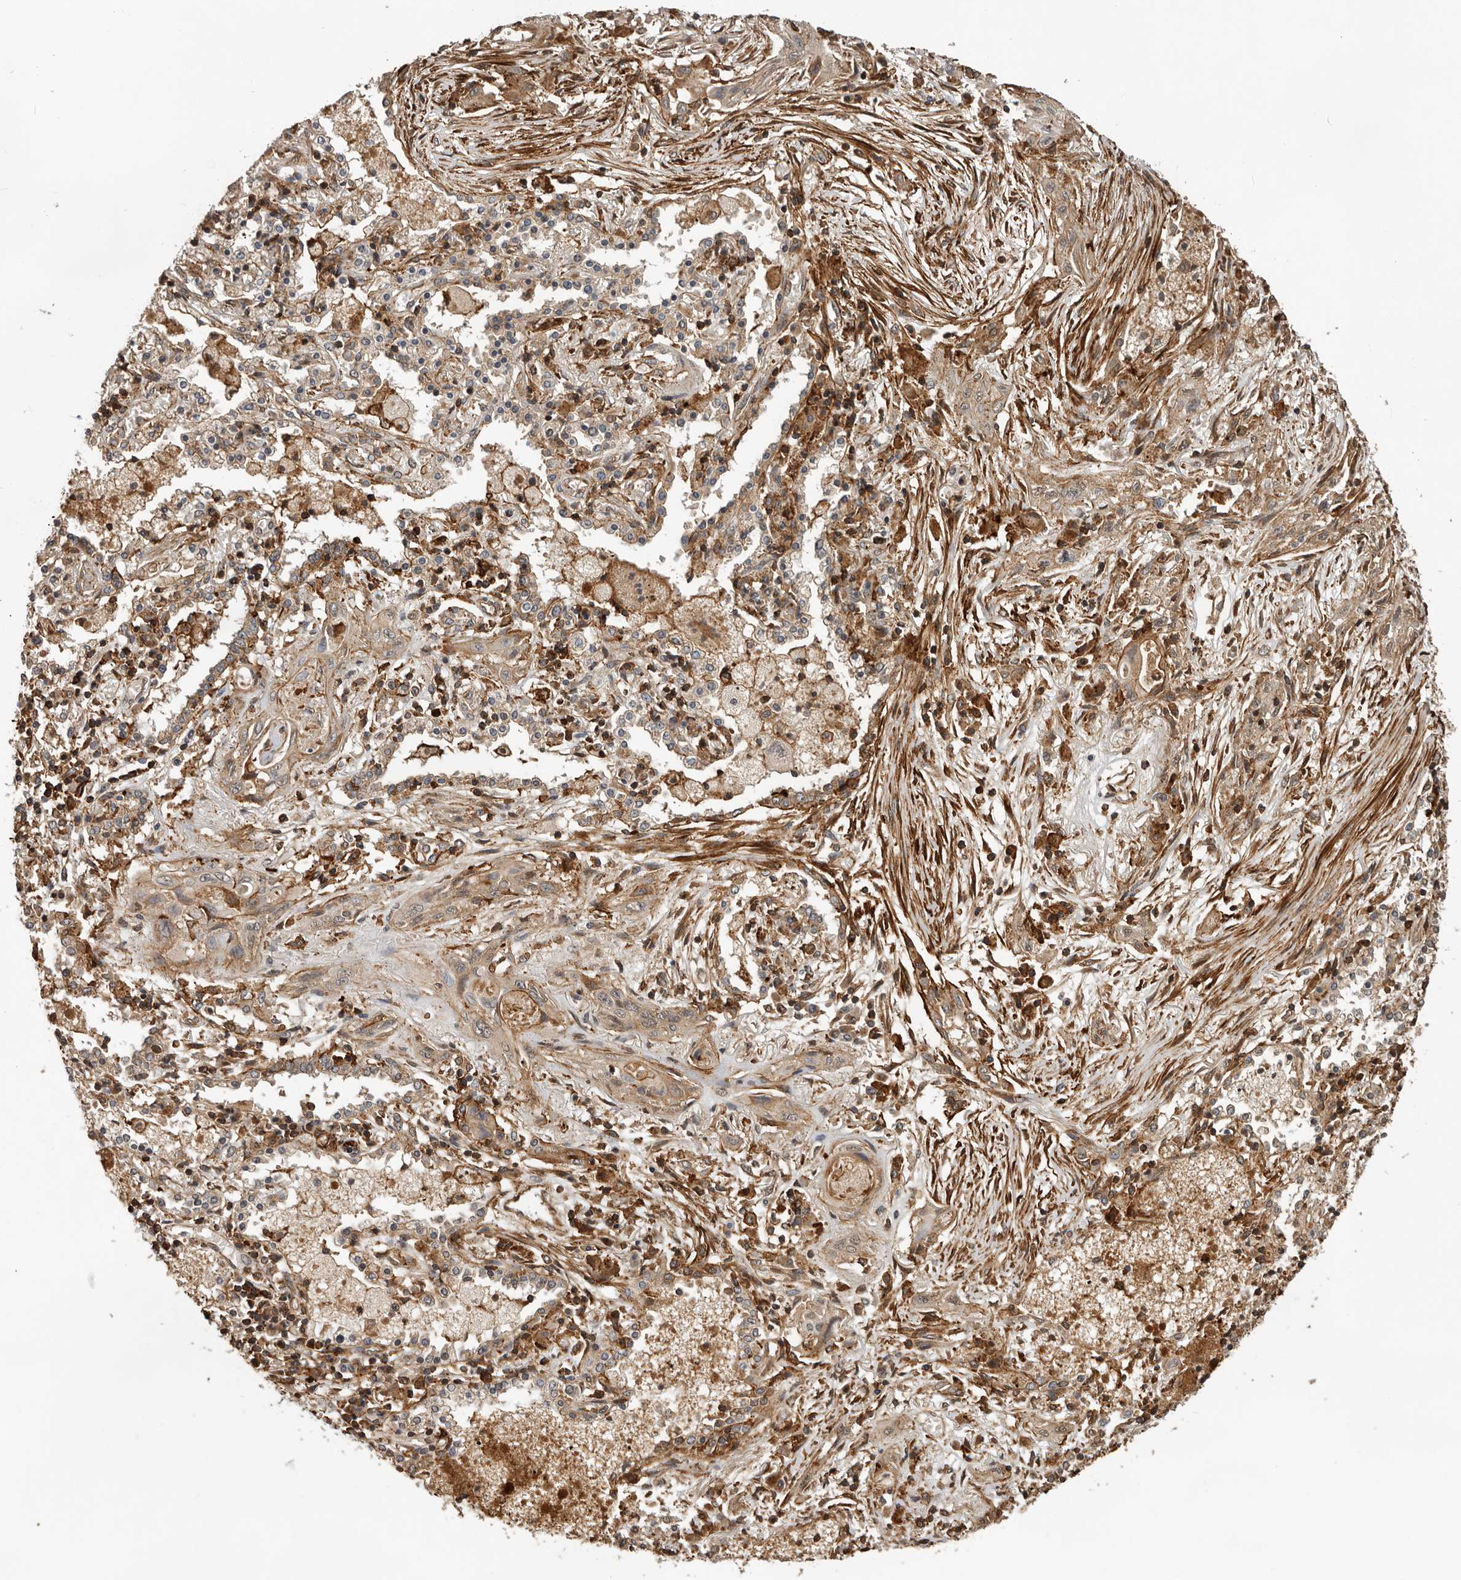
{"staining": {"intensity": "weak", "quantity": ">75%", "location": "cytoplasmic/membranous"}, "tissue": "lung cancer", "cell_type": "Tumor cells", "image_type": "cancer", "snomed": [{"axis": "morphology", "description": "Squamous cell carcinoma, NOS"}, {"axis": "topography", "description": "Lung"}], "caption": "A histopathology image showing weak cytoplasmic/membranous positivity in about >75% of tumor cells in squamous cell carcinoma (lung), as visualized by brown immunohistochemical staining.", "gene": "RNF157", "patient": {"sex": "female", "age": 47}}